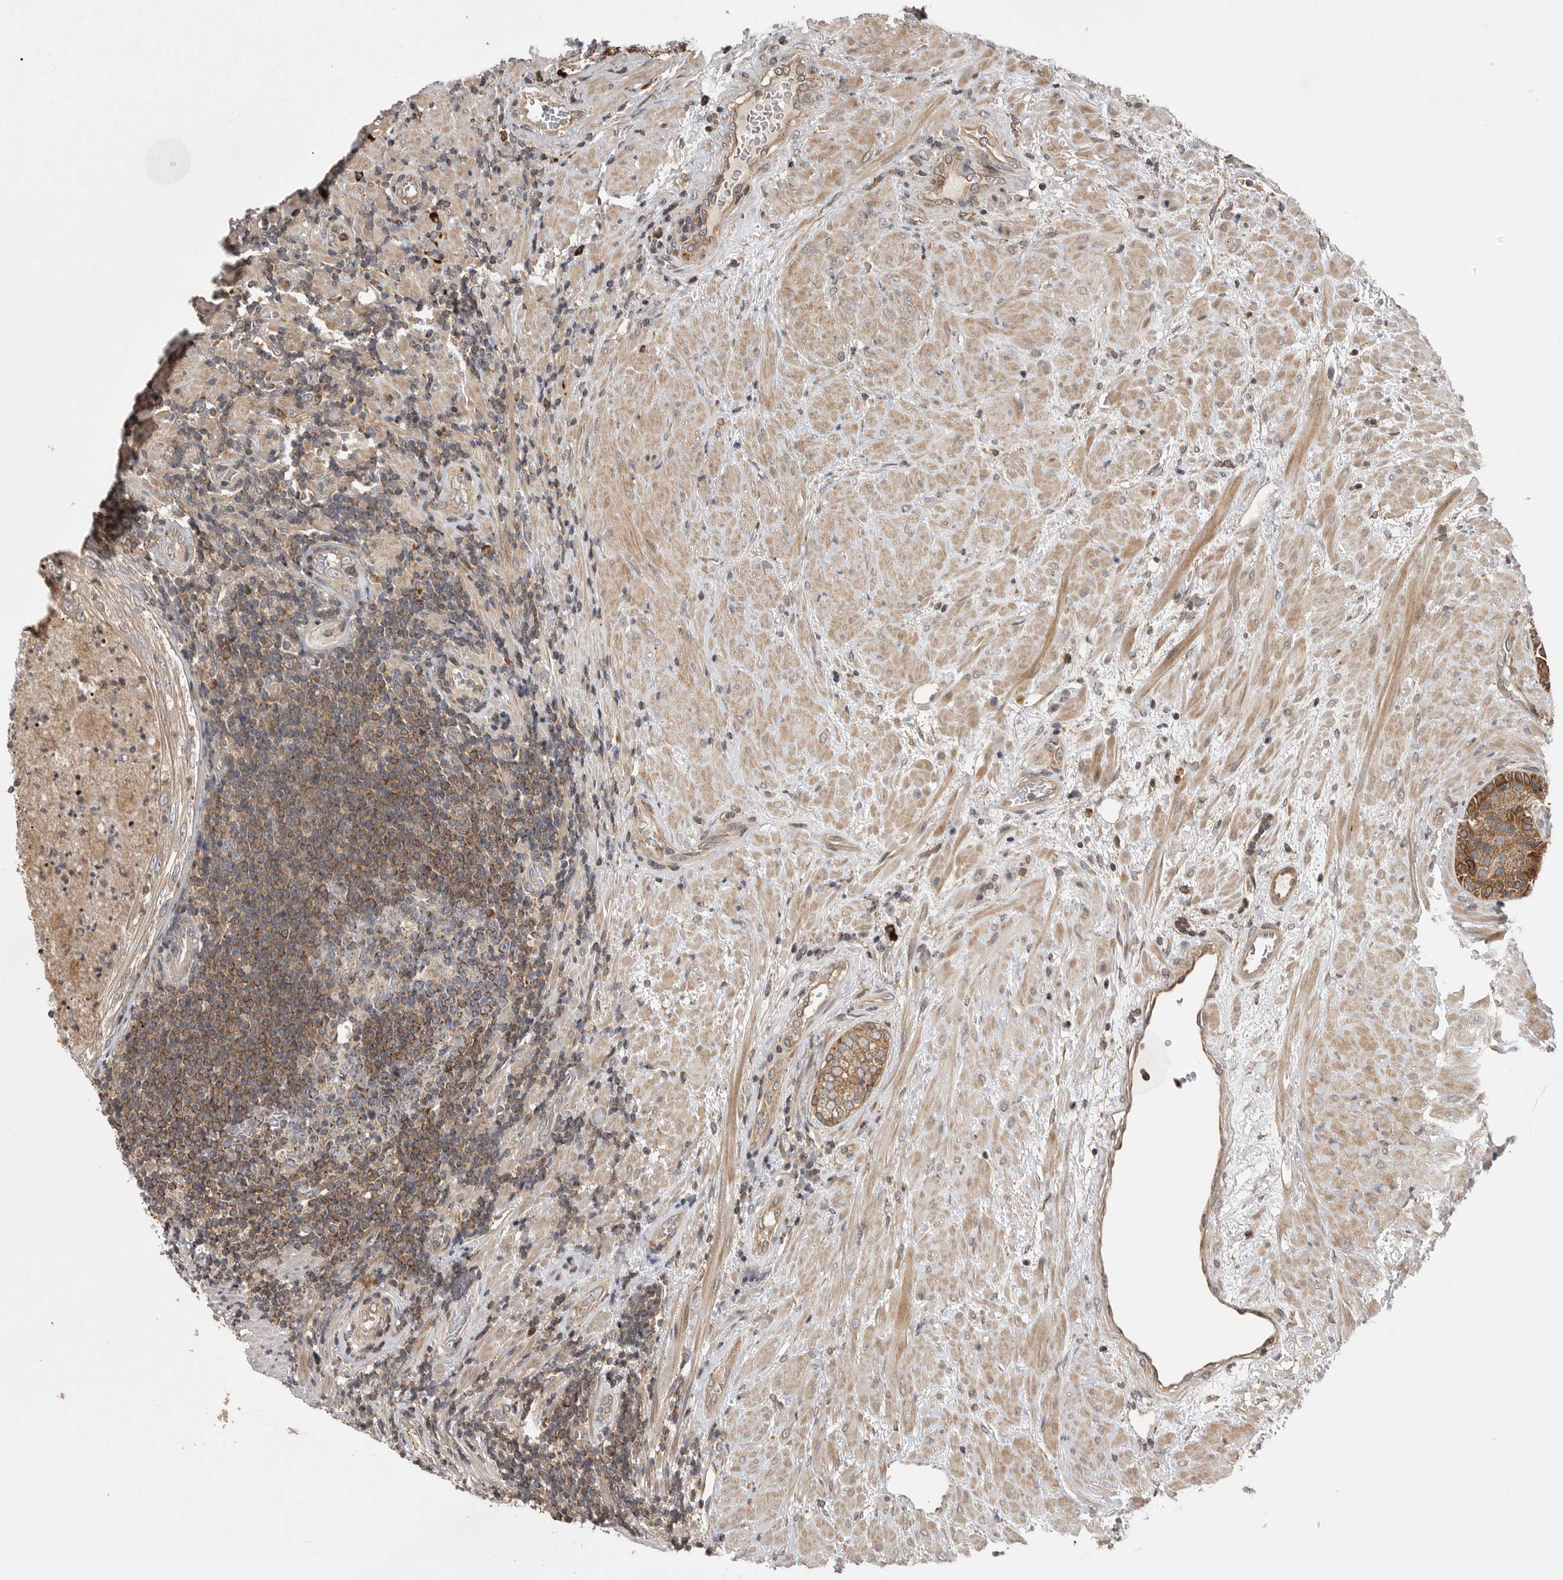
{"staining": {"intensity": "moderate", "quantity": ">75%", "location": "cytoplasmic/membranous"}, "tissue": "prostate", "cell_type": "Glandular cells", "image_type": "normal", "snomed": [{"axis": "morphology", "description": "Normal tissue, NOS"}, {"axis": "topography", "description": "Prostate"}], "caption": "The image shows a brown stain indicating the presence of a protein in the cytoplasmic/membranous of glandular cells in prostate. (DAB IHC, brown staining for protein, blue staining for nuclei).", "gene": "OXR1", "patient": {"sex": "male", "age": 76}}